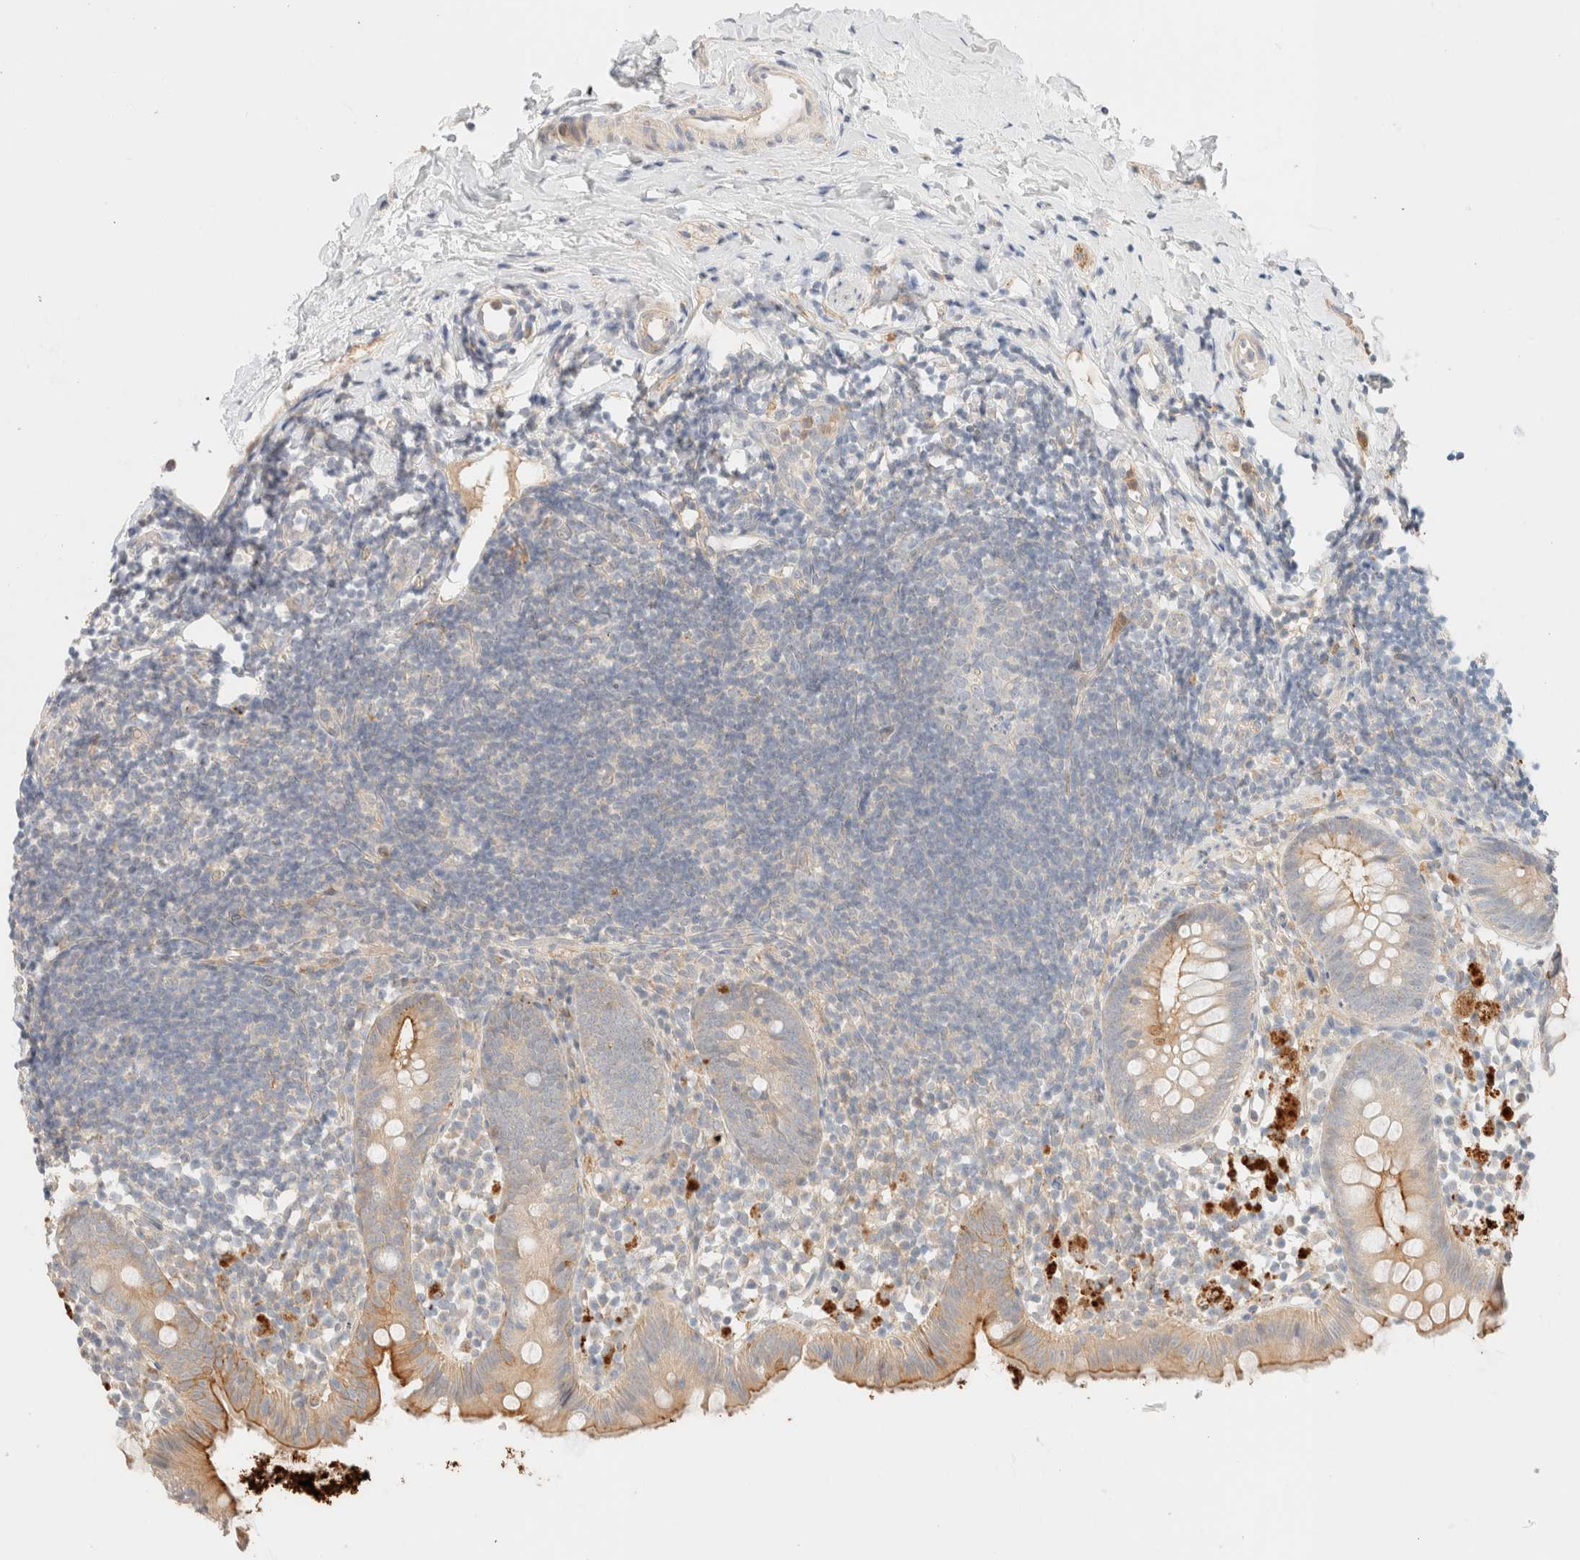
{"staining": {"intensity": "moderate", "quantity": ">75%", "location": "cytoplasmic/membranous"}, "tissue": "appendix", "cell_type": "Glandular cells", "image_type": "normal", "snomed": [{"axis": "morphology", "description": "Normal tissue, NOS"}, {"axis": "topography", "description": "Appendix"}], "caption": "Appendix was stained to show a protein in brown. There is medium levels of moderate cytoplasmic/membranous expression in about >75% of glandular cells. (DAB (3,3'-diaminobenzidine) = brown stain, brightfield microscopy at high magnification).", "gene": "SGSM2", "patient": {"sex": "female", "age": 20}}